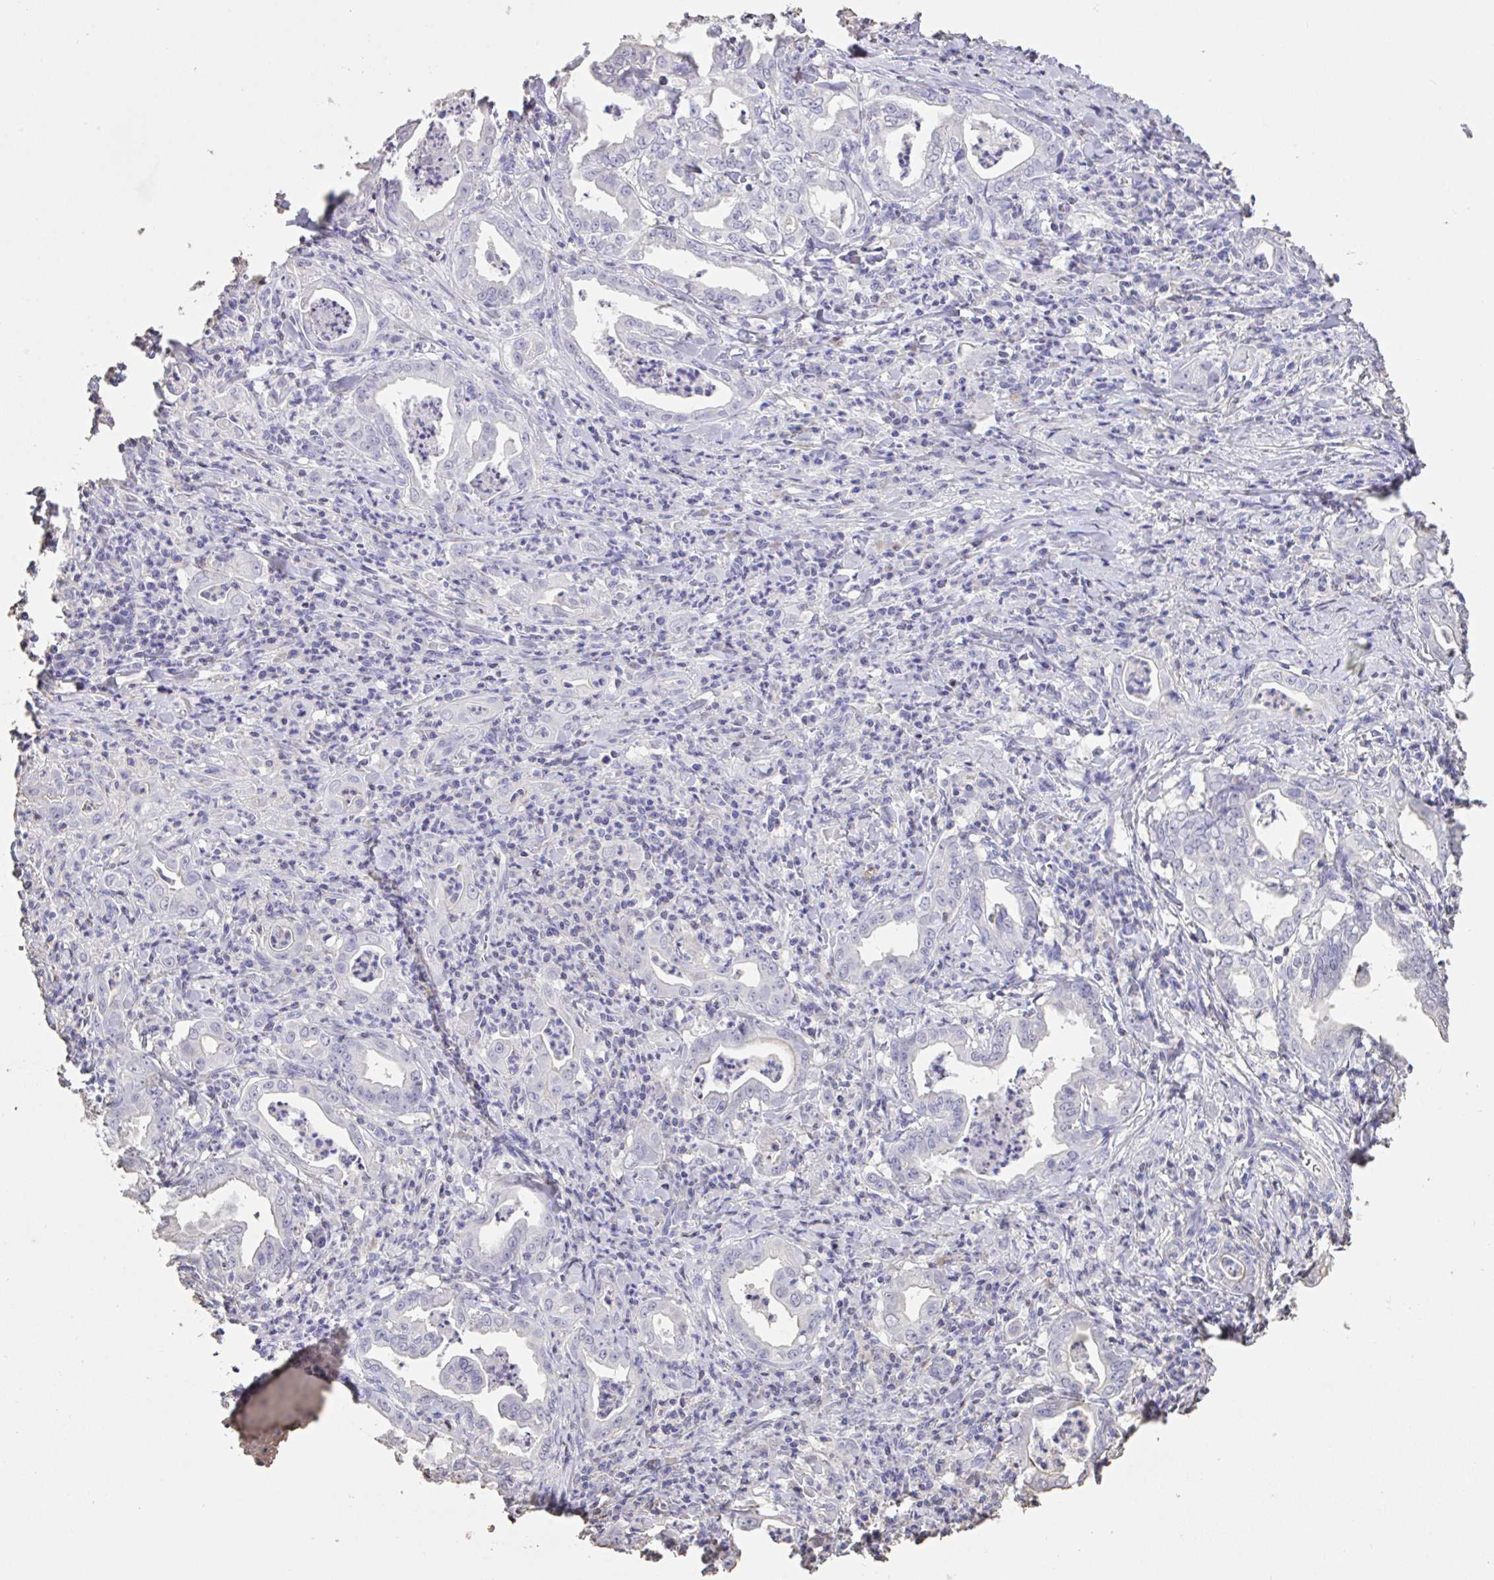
{"staining": {"intensity": "negative", "quantity": "none", "location": "none"}, "tissue": "stomach cancer", "cell_type": "Tumor cells", "image_type": "cancer", "snomed": [{"axis": "morphology", "description": "Adenocarcinoma, NOS"}, {"axis": "topography", "description": "Stomach, upper"}], "caption": "Protein analysis of adenocarcinoma (stomach) shows no significant positivity in tumor cells. The staining was performed using DAB to visualize the protein expression in brown, while the nuclei were stained in blue with hematoxylin (Magnification: 20x).", "gene": "IL23R", "patient": {"sex": "female", "age": 79}}